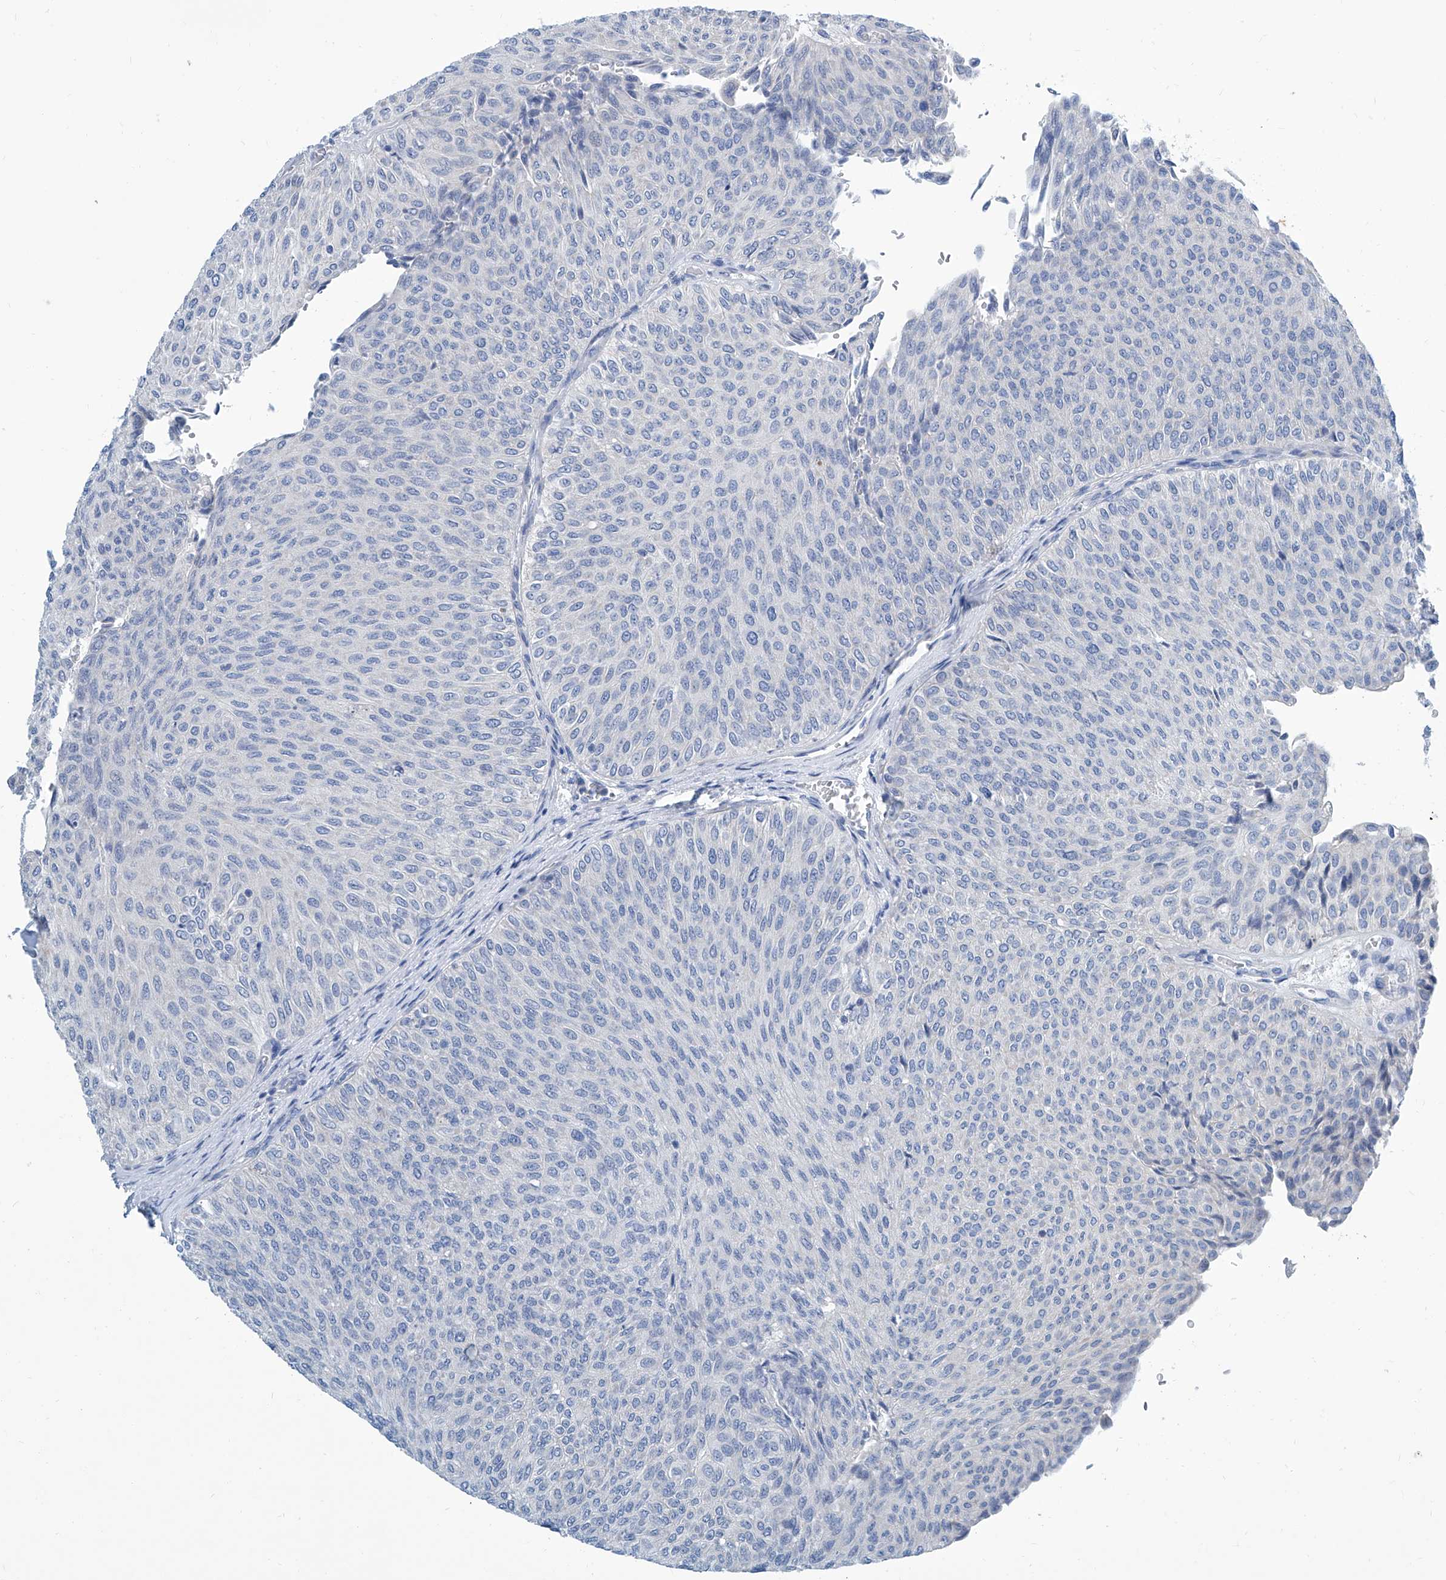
{"staining": {"intensity": "negative", "quantity": "none", "location": "none"}, "tissue": "urothelial cancer", "cell_type": "Tumor cells", "image_type": "cancer", "snomed": [{"axis": "morphology", "description": "Urothelial carcinoma, Low grade"}, {"axis": "topography", "description": "Urinary bladder"}], "caption": "A photomicrograph of urothelial cancer stained for a protein reveals no brown staining in tumor cells.", "gene": "ZNF519", "patient": {"sex": "male", "age": 78}}